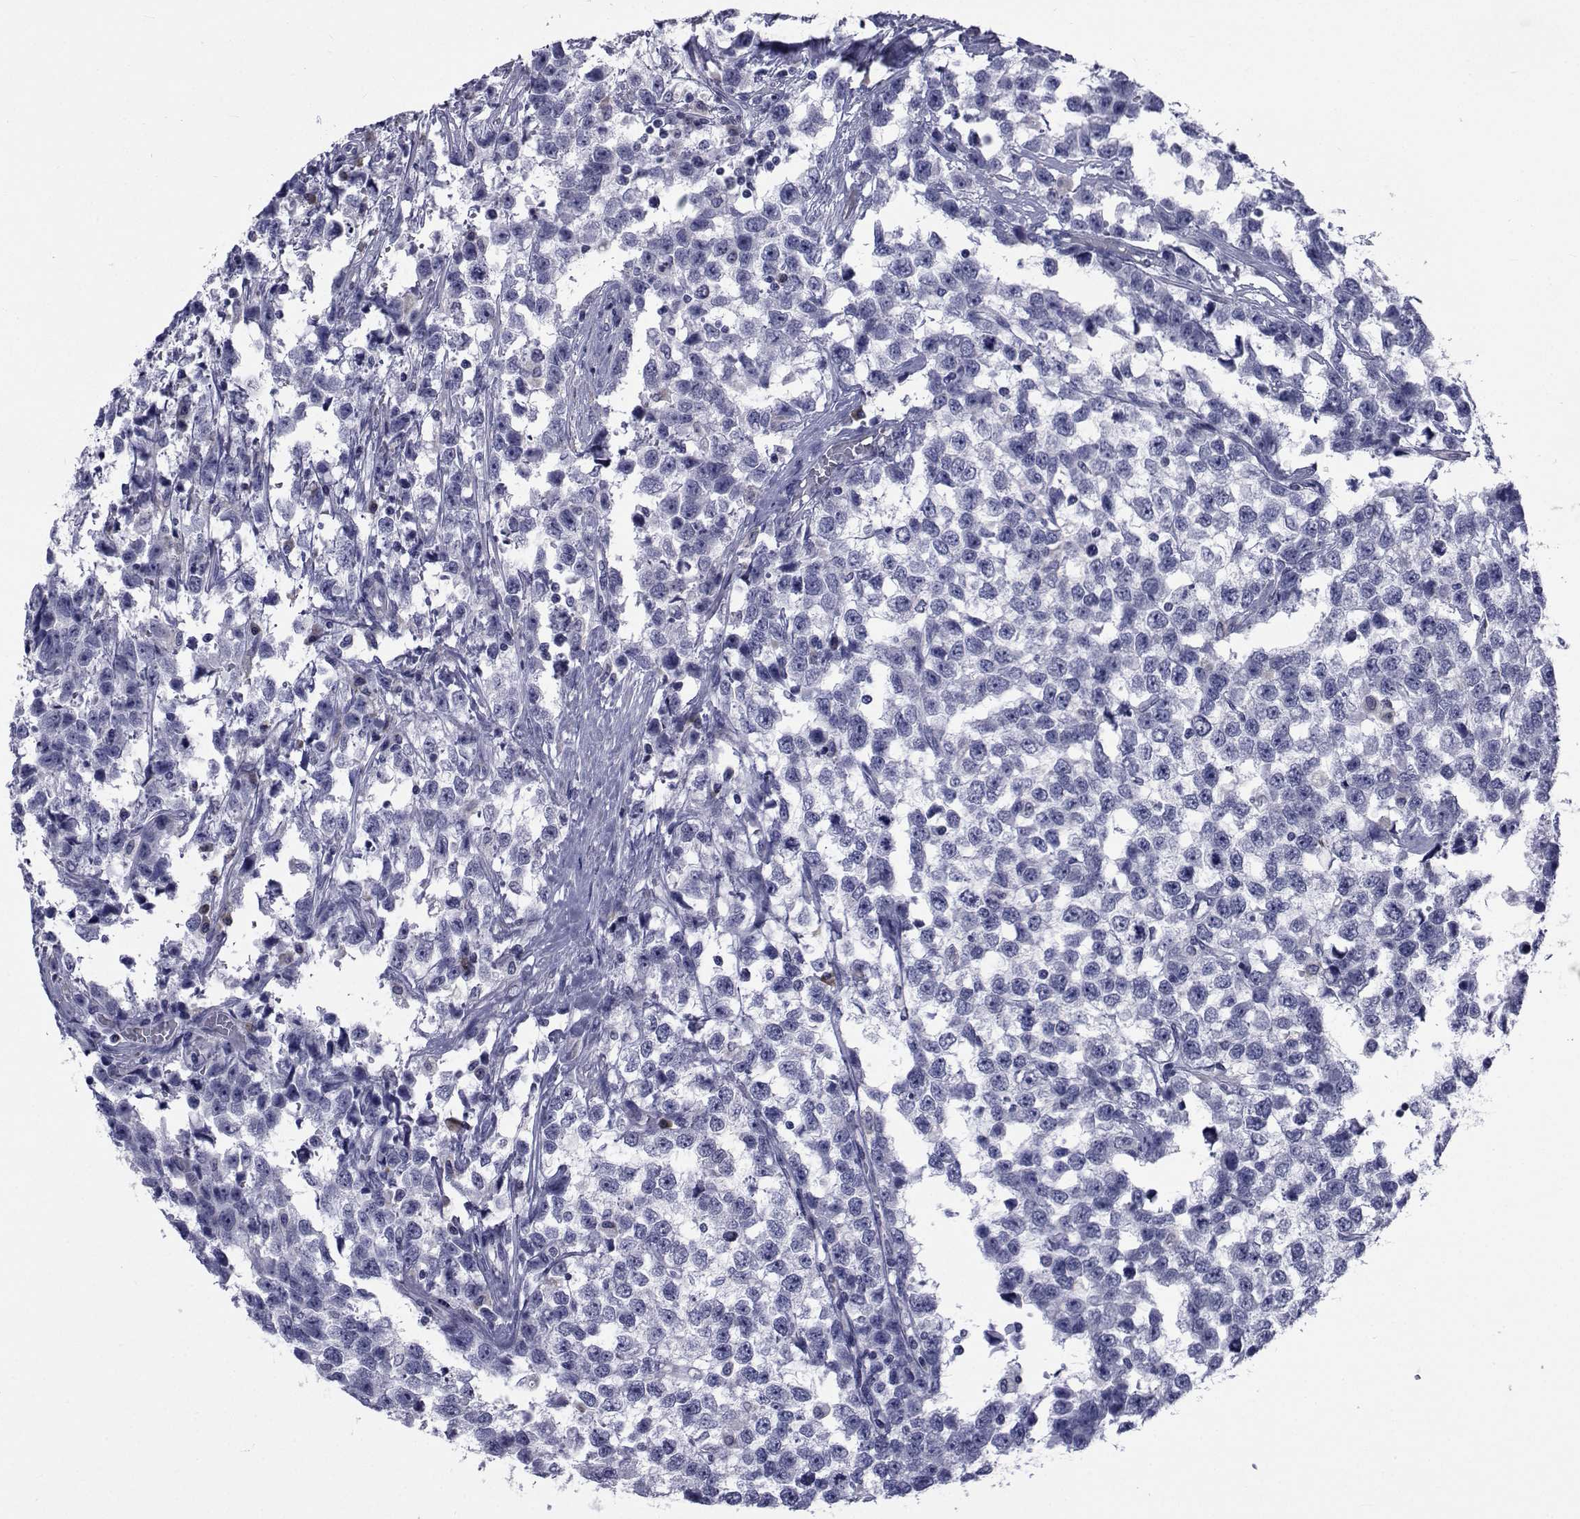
{"staining": {"intensity": "negative", "quantity": "none", "location": "none"}, "tissue": "testis cancer", "cell_type": "Tumor cells", "image_type": "cancer", "snomed": [{"axis": "morphology", "description": "Seminoma, NOS"}, {"axis": "topography", "description": "Testis"}], "caption": "Human seminoma (testis) stained for a protein using IHC demonstrates no positivity in tumor cells.", "gene": "ROPN1", "patient": {"sex": "male", "age": 34}}